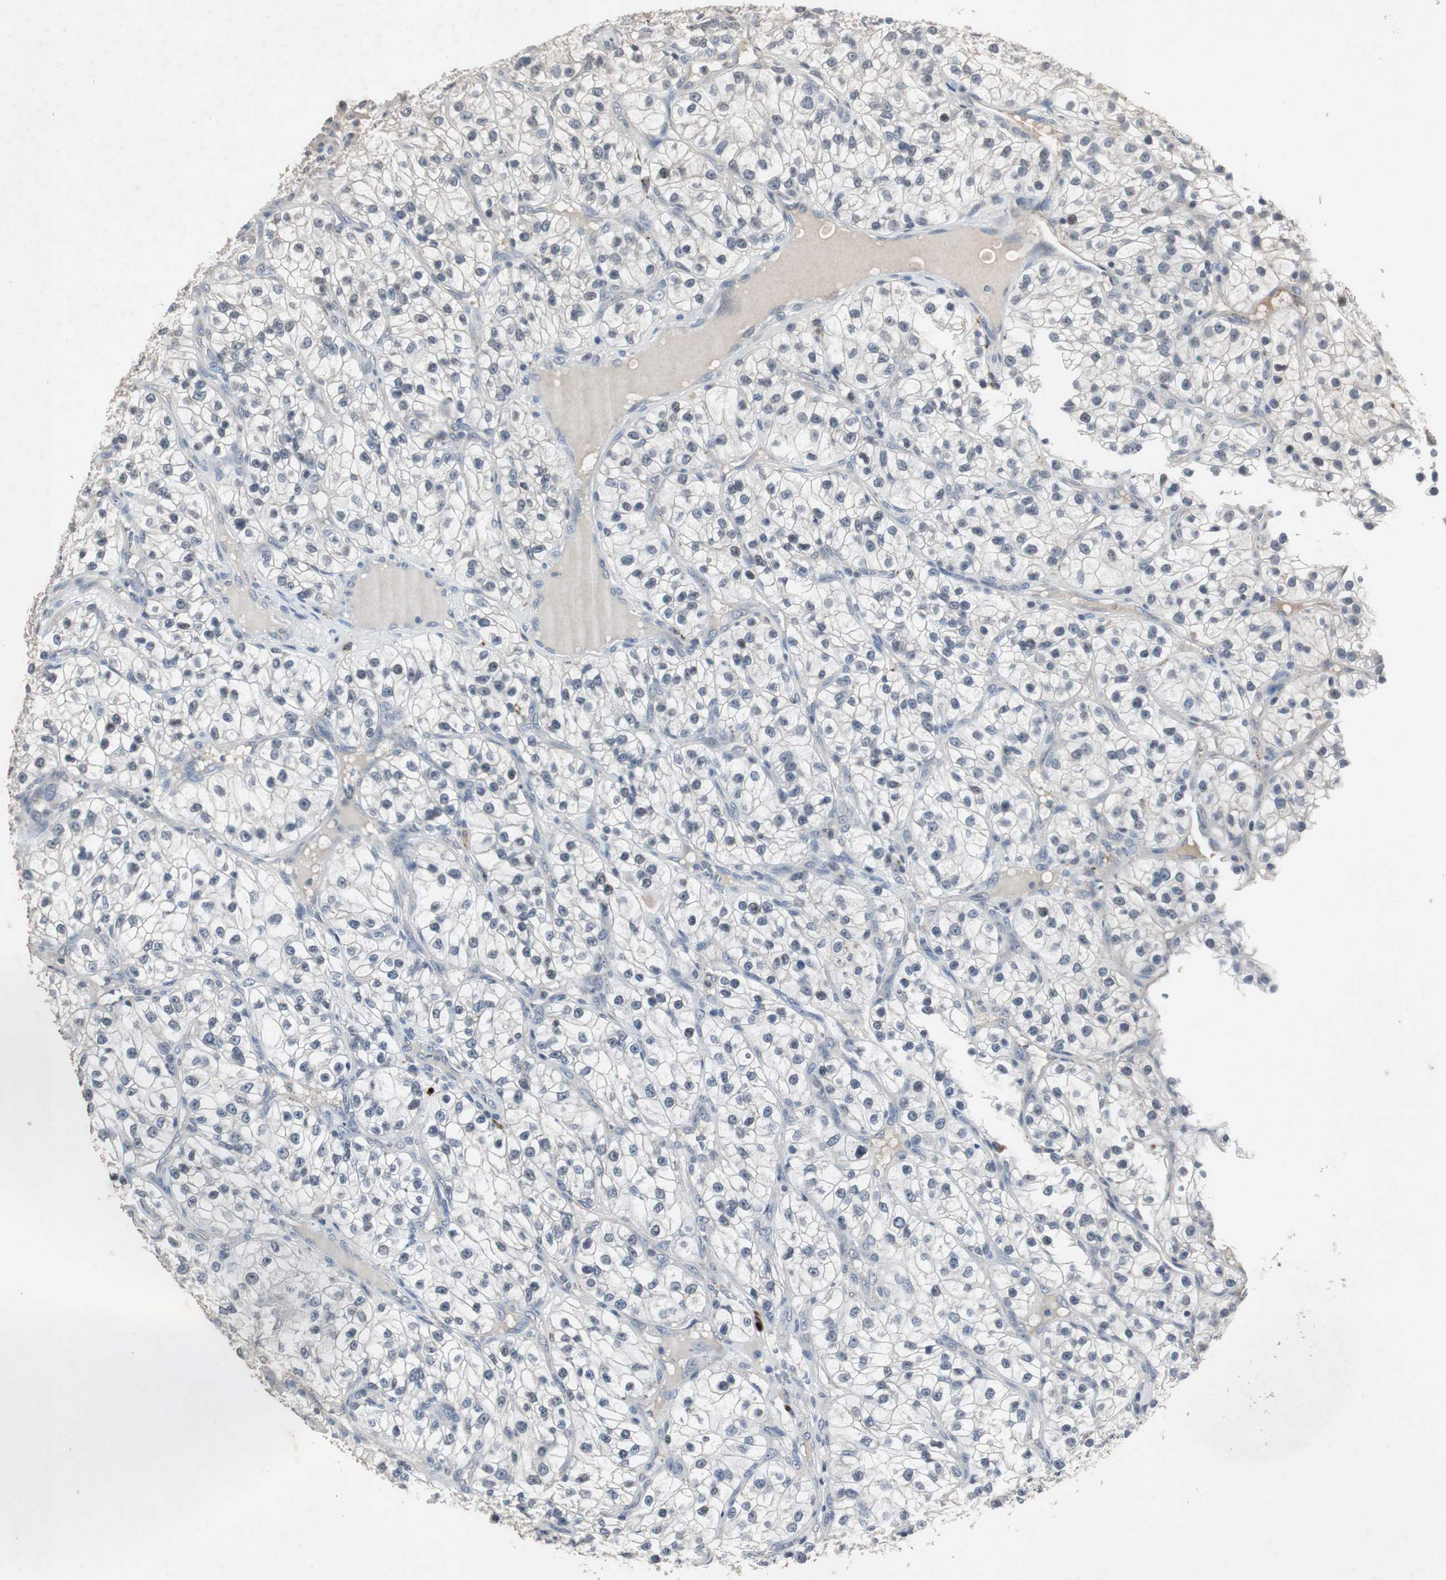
{"staining": {"intensity": "negative", "quantity": "none", "location": "none"}, "tissue": "renal cancer", "cell_type": "Tumor cells", "image_type": "cancer", "snomed": [{"axis": "morphology", "description": "Adenocarcinoma, NOS"}, {"axis": "topography", "description": "Kidney"}], "caption": "This is a micrograph of IHC staining of renal cancer, which shows no expression in tumor cells. (Immunohistochemistry, brightfield microscopy, high magnification).", "gene": "ADNP2", "patient": {"sex": "female", "age": 57}}